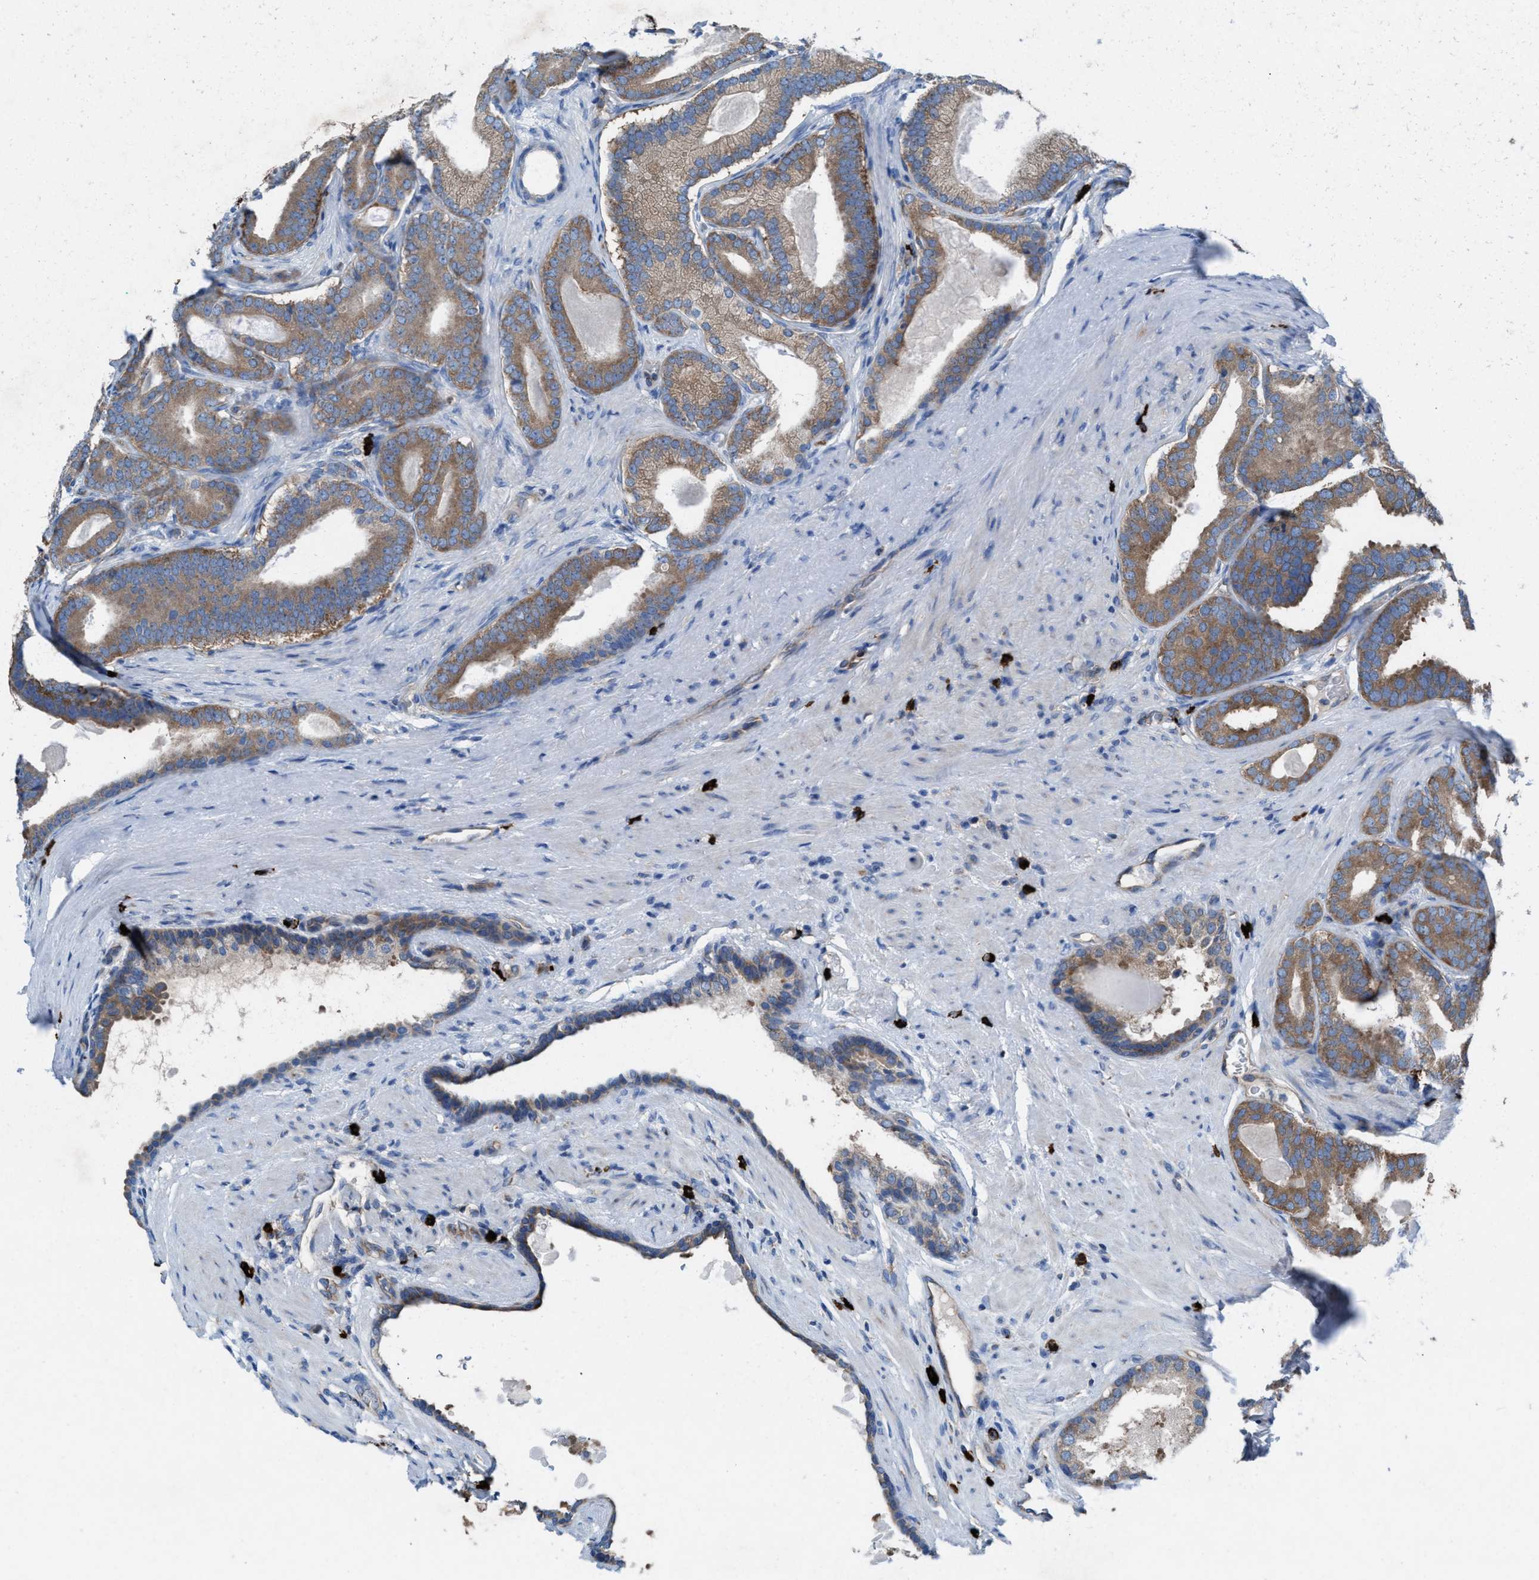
{"staining": {"intensity": "moderate", "quantity": ">75%", "location": "cytoplasmic/membranous"}, "tissue": "prostate cancer", "cell_type": "Tumor cells", "image_type": "cancer", "snomed": [{"axis": "morphology", "description": "Adenocarcinoma, High grade"}, {"axis": "topography", "description": "Prostate"}], "caption": "Prostate cancer was stained to show a protein in brown. There is medium levels of moderate cytoplasmic/membranous expression in about >75% of tumor cells.", "gene": "NYAP1", "patient": {"sex": "male", "age": 60}}